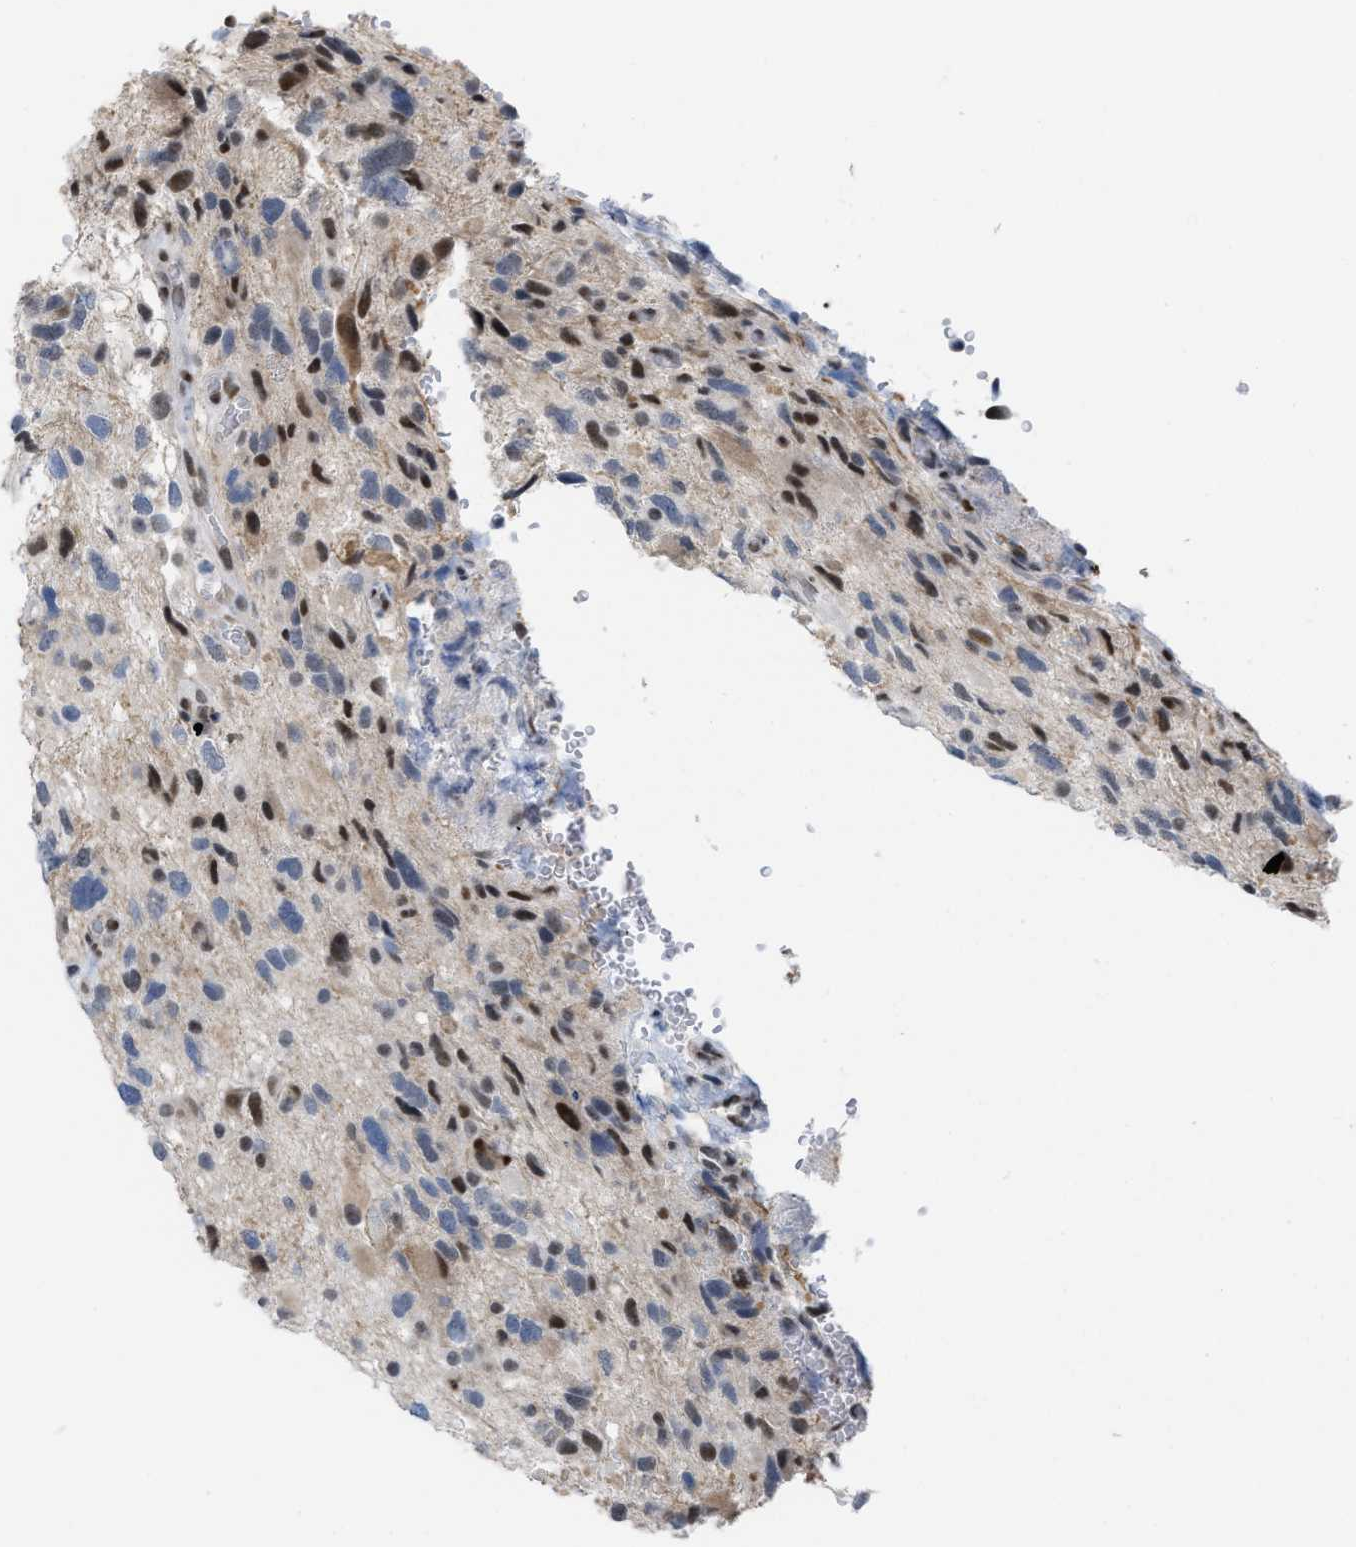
{"staining": {"intensity": "moderate", "quantity": "<25%", "location": "nuclear"}, "tissue": "glioma", "cell_type": "Tumor cells", "image_type": "cancer", "snomed": [{"axis": "morphology", "description": "Glioma, malignant, High grade"}, {"axis": "topography", "description": "Brain"}], "caption": "Moderate nuclear staining is appreciated in approximately <25% of tumor cells in malignant glioma (high-grade). The protein is stained brown, and the nuclei are stained in blue (DAB (3,3'-diaminobenzidine) IHC with brightfield microscopy, high magnification).", "gene": "MIER1", "patient": {"sex": "male", "age": 33}}